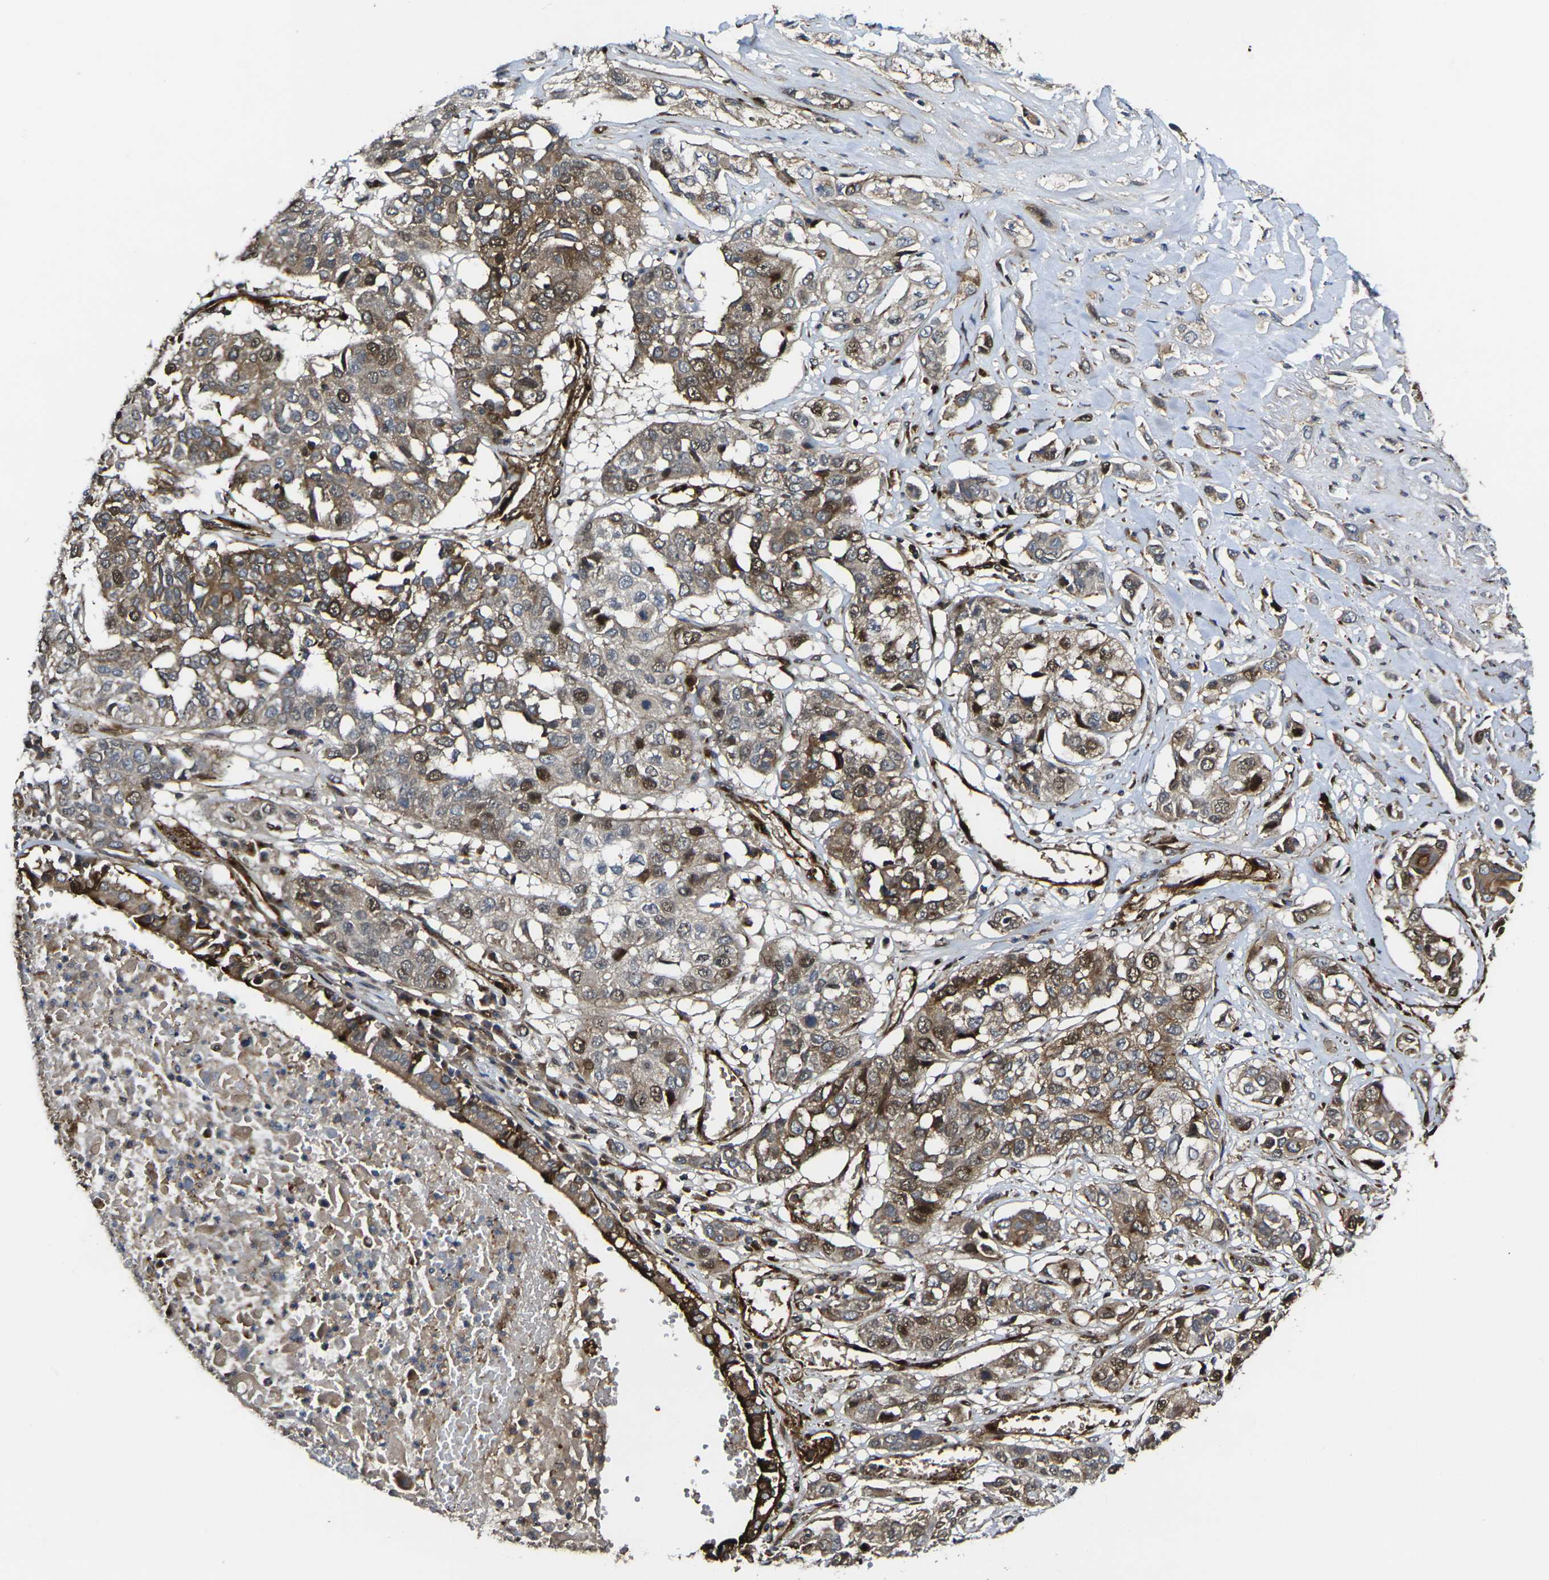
{"staining": {"intensity": "moderate", "quantity": ">75%", "location": "cytoplasmic/membranous,nuclear"}, "tissue": "lung cancer", "cell_type": "Tumor cells", "image_type": "cancer", "snomed": [{"axis": "morphology", "description": "Squamous cell carcinoma, NOS"}, {"axis": "topography", "description": "Lung"}], "caption": "Squamous cell carcinoma (lung) tissue displays moderate cytoplasmic/membranous and nuclear staining in about >75% of tumor cells (DAB (3,3'-diaminobenzidine) = brown stain, brightfield microscopy at high magnification).", "gene": "ECE1", "patient": {"sex": "male", "age": 71}}